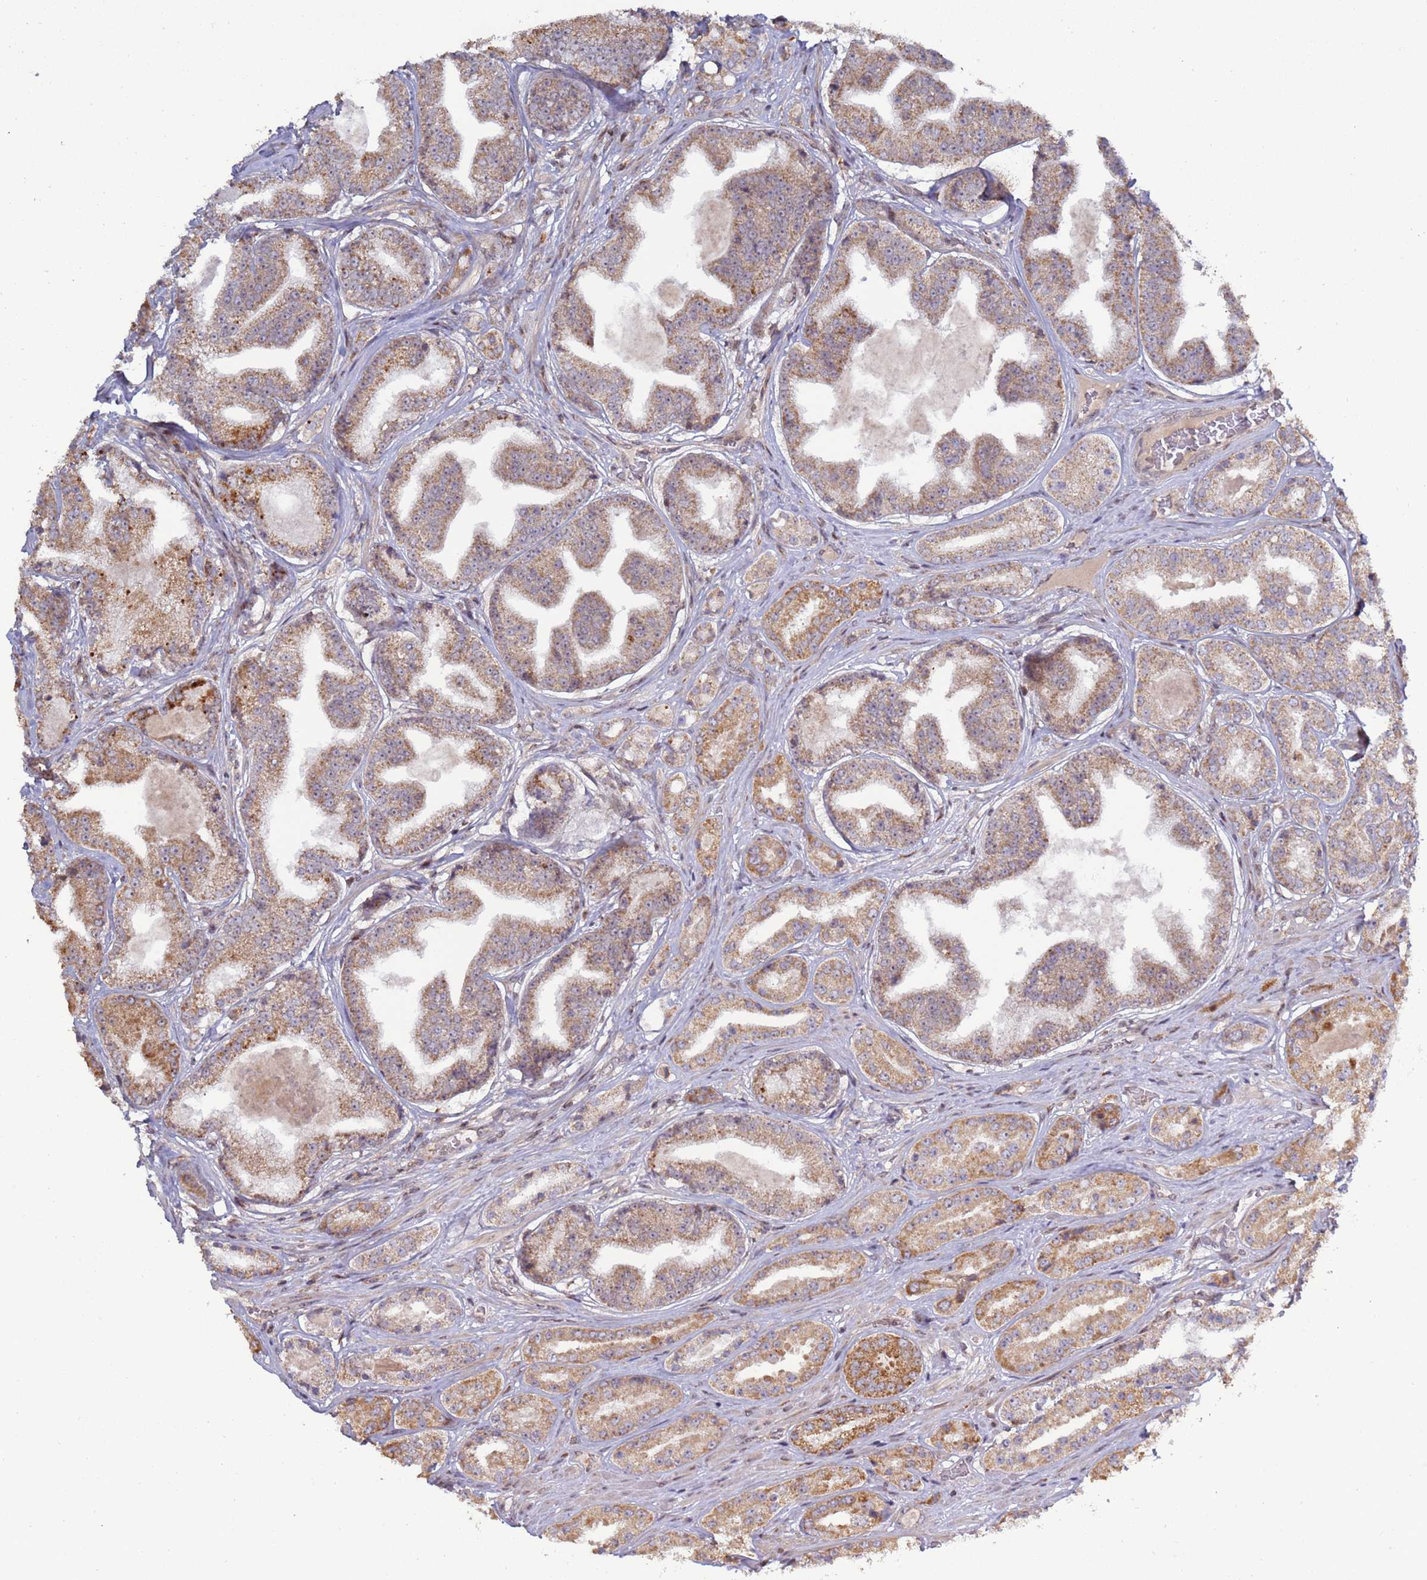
{"staining": {"intensity": "moderate", "quantity": ">75%", "location": "cytoplasmic/membranous"}, "tissue": "prostate cancer", "cell_type": "Tumor cells", "image_type": "cancer", "snomed": [{"axis": "morphology", "description": "Adenocarcinoma, High grade"}, {"axis": "topography", "description": "Prostate"}], "caption": "Immunohistochemical staining of human prostate cancer (high-grade adenocarcinoma) shows medium levels of moderate cytoplasmic/membranous positivity in approximately >75% of tumor cells.", "gene": "RCOR2", "patient": {"sex": "male", "age": 63}}